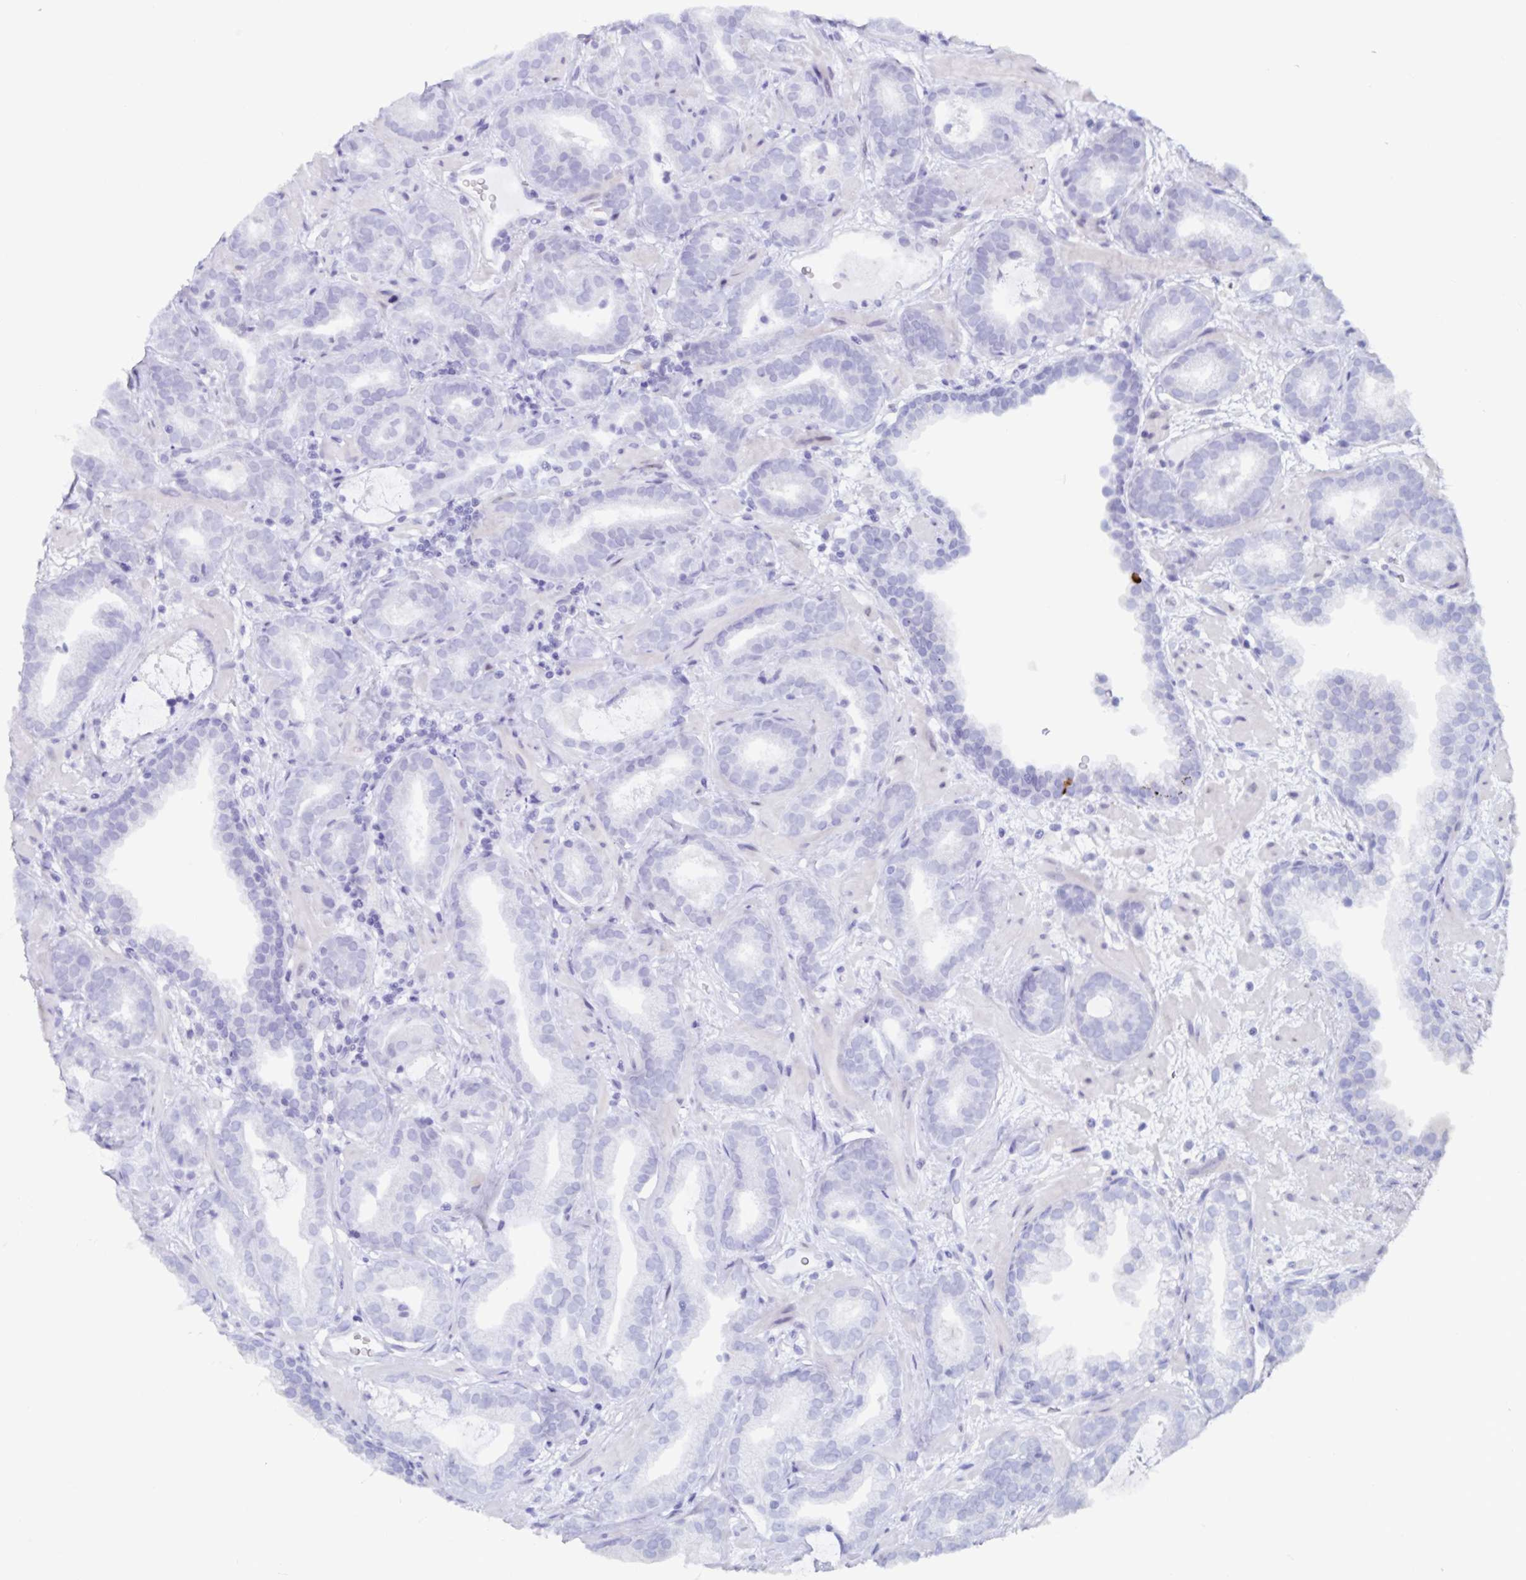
{"staining": {"intensity": "negative", "quantity": "none", "location": "none"}, "tissue": "prostate cancer", "cell_type": "Tumor cells", "image_type": "cancer", "snomed": [{"axis": "morphology", "description": "Adenocarcinoma, Low grade"}, {"axis": "topography", "description": "Prostate"}], "caption": "Immunohistochemical staining of human adenocarcinoma (low-grade) (prostate) shows no significant staining in tumor cells.", "gene": "GPR137", "patient": {"sex": "male", "age": 62}}